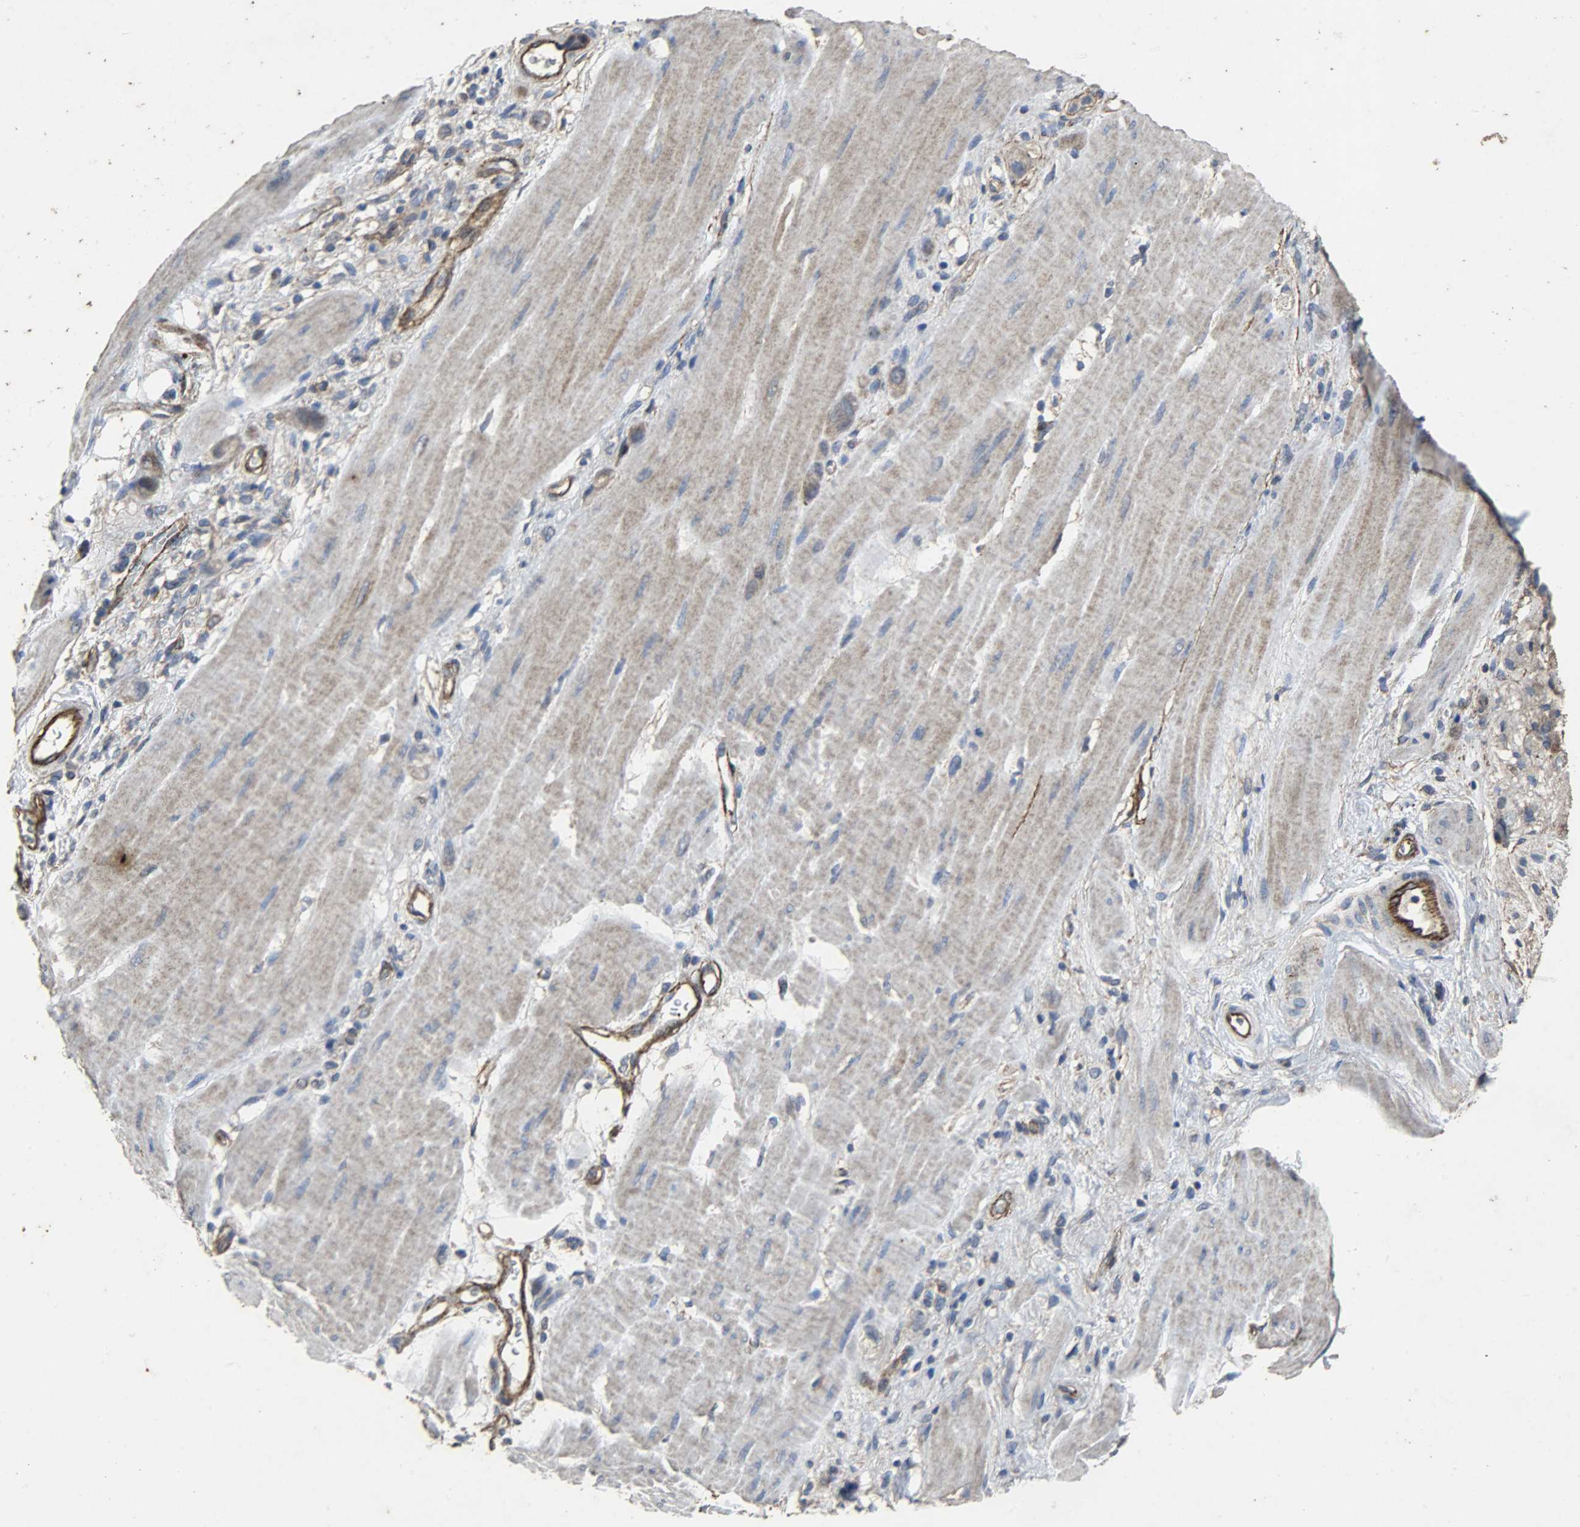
{"staining": {"intensity": "weak", "quantity": ">75%", "location": "cytoplasmic/membranous"}, "tissue": "stomach cancer", "cell_type": "Tumor cells", "image_type": "cancer", "snomed": [{"axis": "morphology", "description": "Adenocarcinoma, NOS"}, {"axis": "topography", "description": "Stomach"}], "caption": "This micrograph demonstrates stomach cancer (adenocarcinoma) stained with immunohistochemistry to label a protein in brown. The cytoplasmic/membranous of tumor cells show weak positivity for the protein. Nuclei are counter-stained blue.", "gene": "TPM4", "patient": {"sex": "male", "age": 82}}